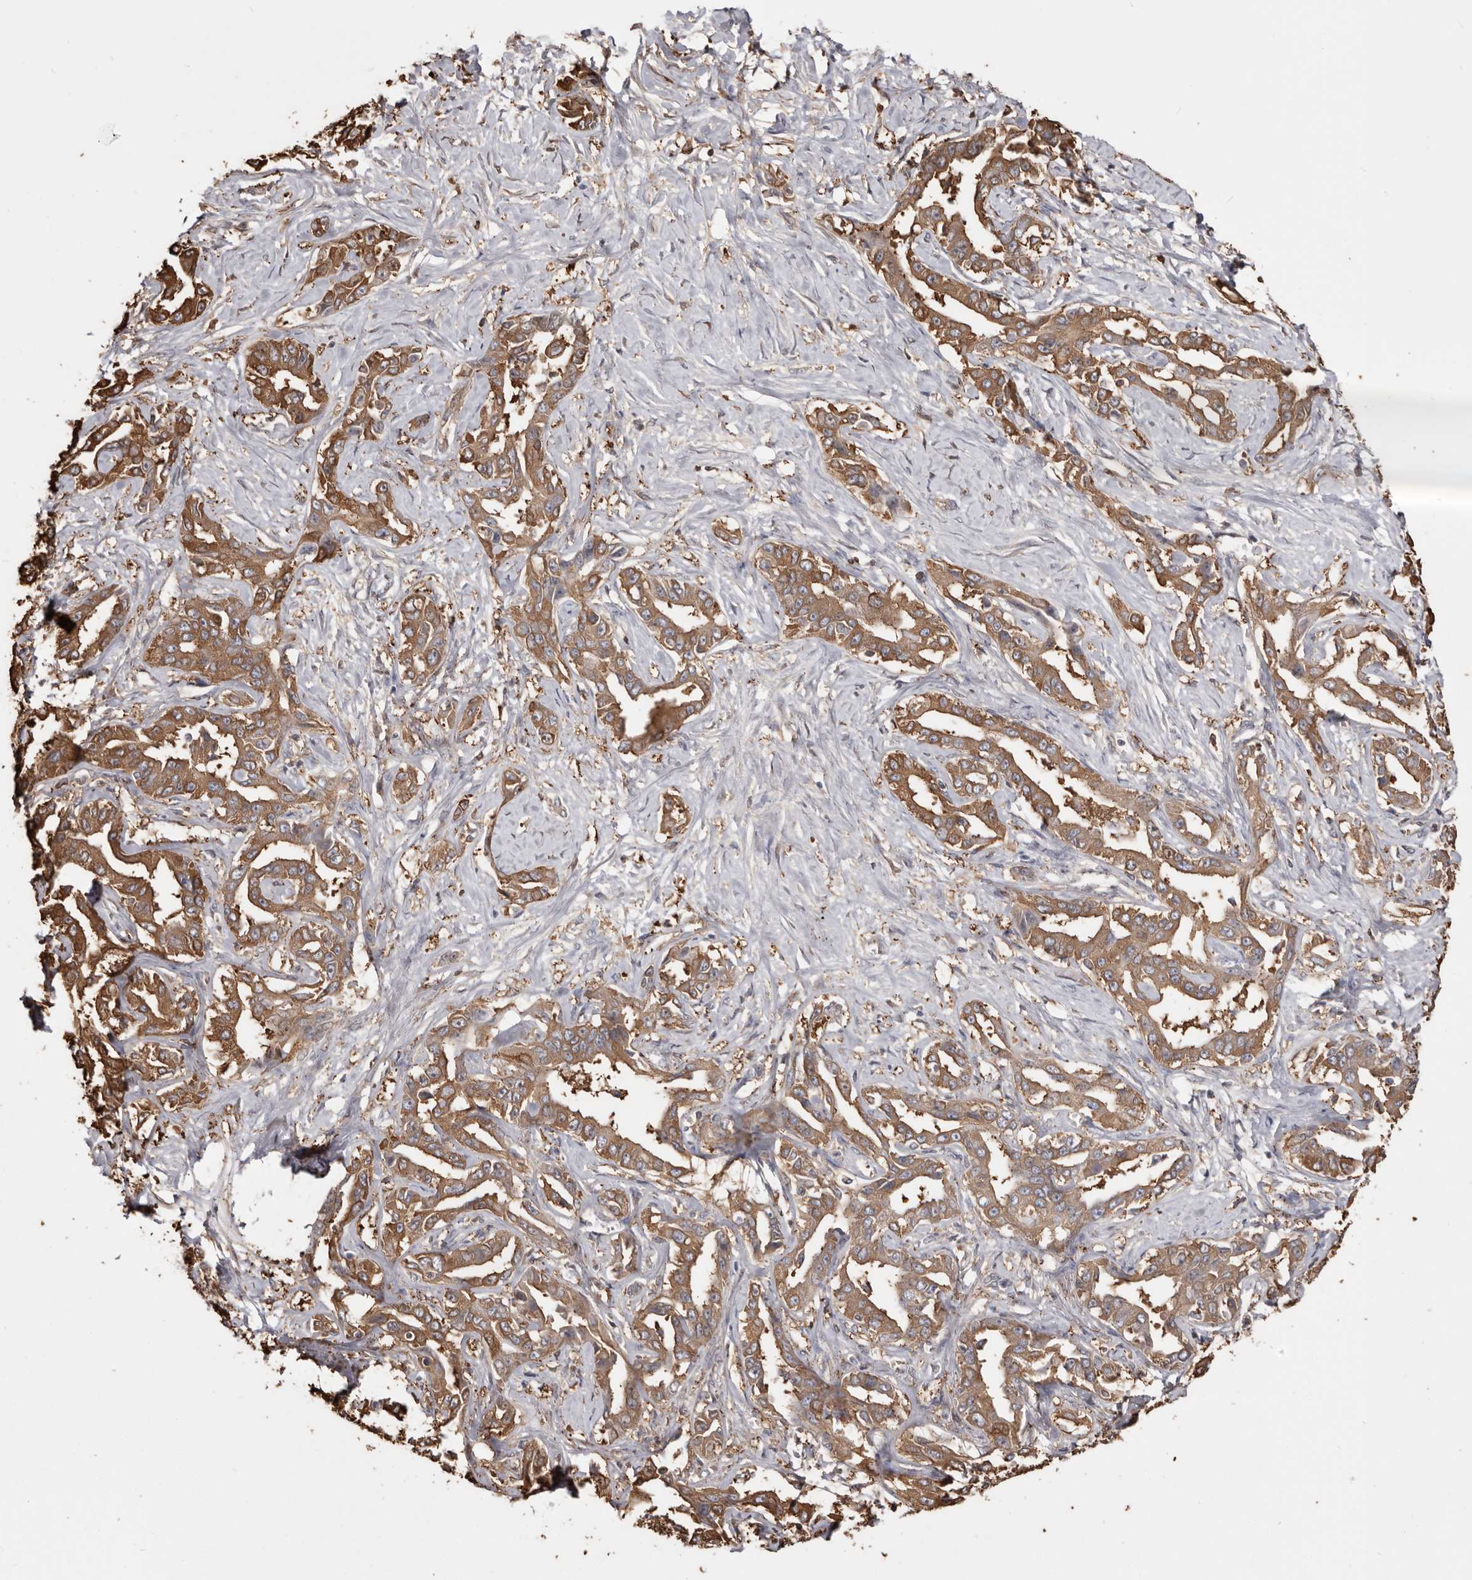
{"staining": {"intensity": "moderate", "quantity": ">75%", "location": "cytoplasmic/membranous"}, "tissue": "liver cancer", "cell_type": "Tumor cells", "image_type": "cancer", "snomed": [{"axis": "morphology", "description": "Cholangiocarcinoma"}, {"axis": "topography", "description": "Liver"}], "caption": "Moderate cytoplasmic/membranous staining is appreciated in approximately >75% of tumor cells in liver cancer.", "gene": "PKM", "patient": {"sex": "male", "age": 59}}